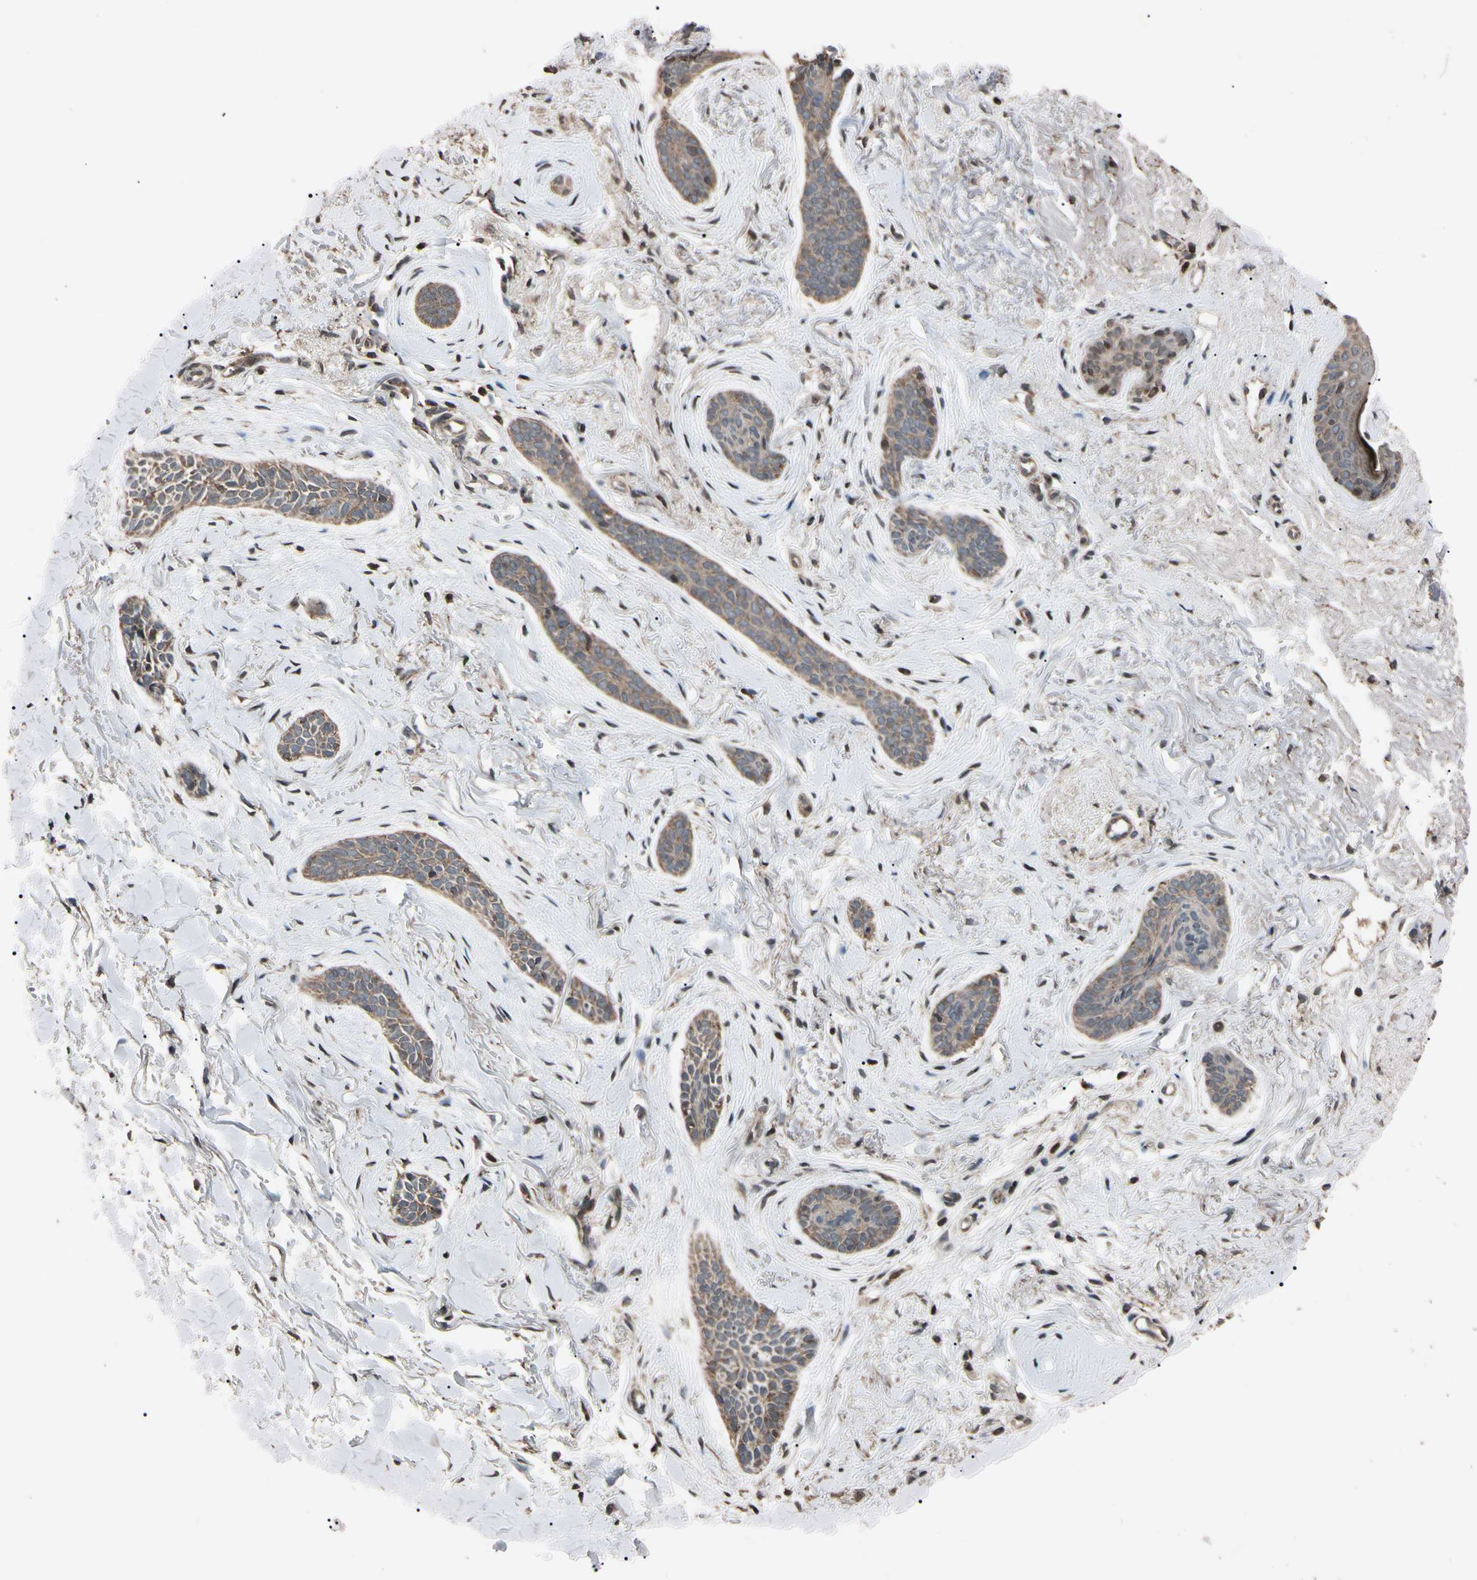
{"staining": {"intensity": "weak", "quantity": ">75%", "location": "cytoplasmic/membranous"}, "tissue": "skin cancer", "cell_type": "Tumor cells", "image_type": "cancer", "snomed": [{"axis": "morphology", "description": "Basal cell carcinoma"}, {"axis": "topography", "description": "Skin"}], "caption": "This photomicrograph reveals skin cancer stained with immunohistochemistry (IHC) to label a protein in brown. The cytoplasmic/membranous of tumor cells show weak positivity for the protein. Nuclei are counter-stained blue.", "gene": "TNFRSF1A", "patient": {"sex": "female", "age": 84}}